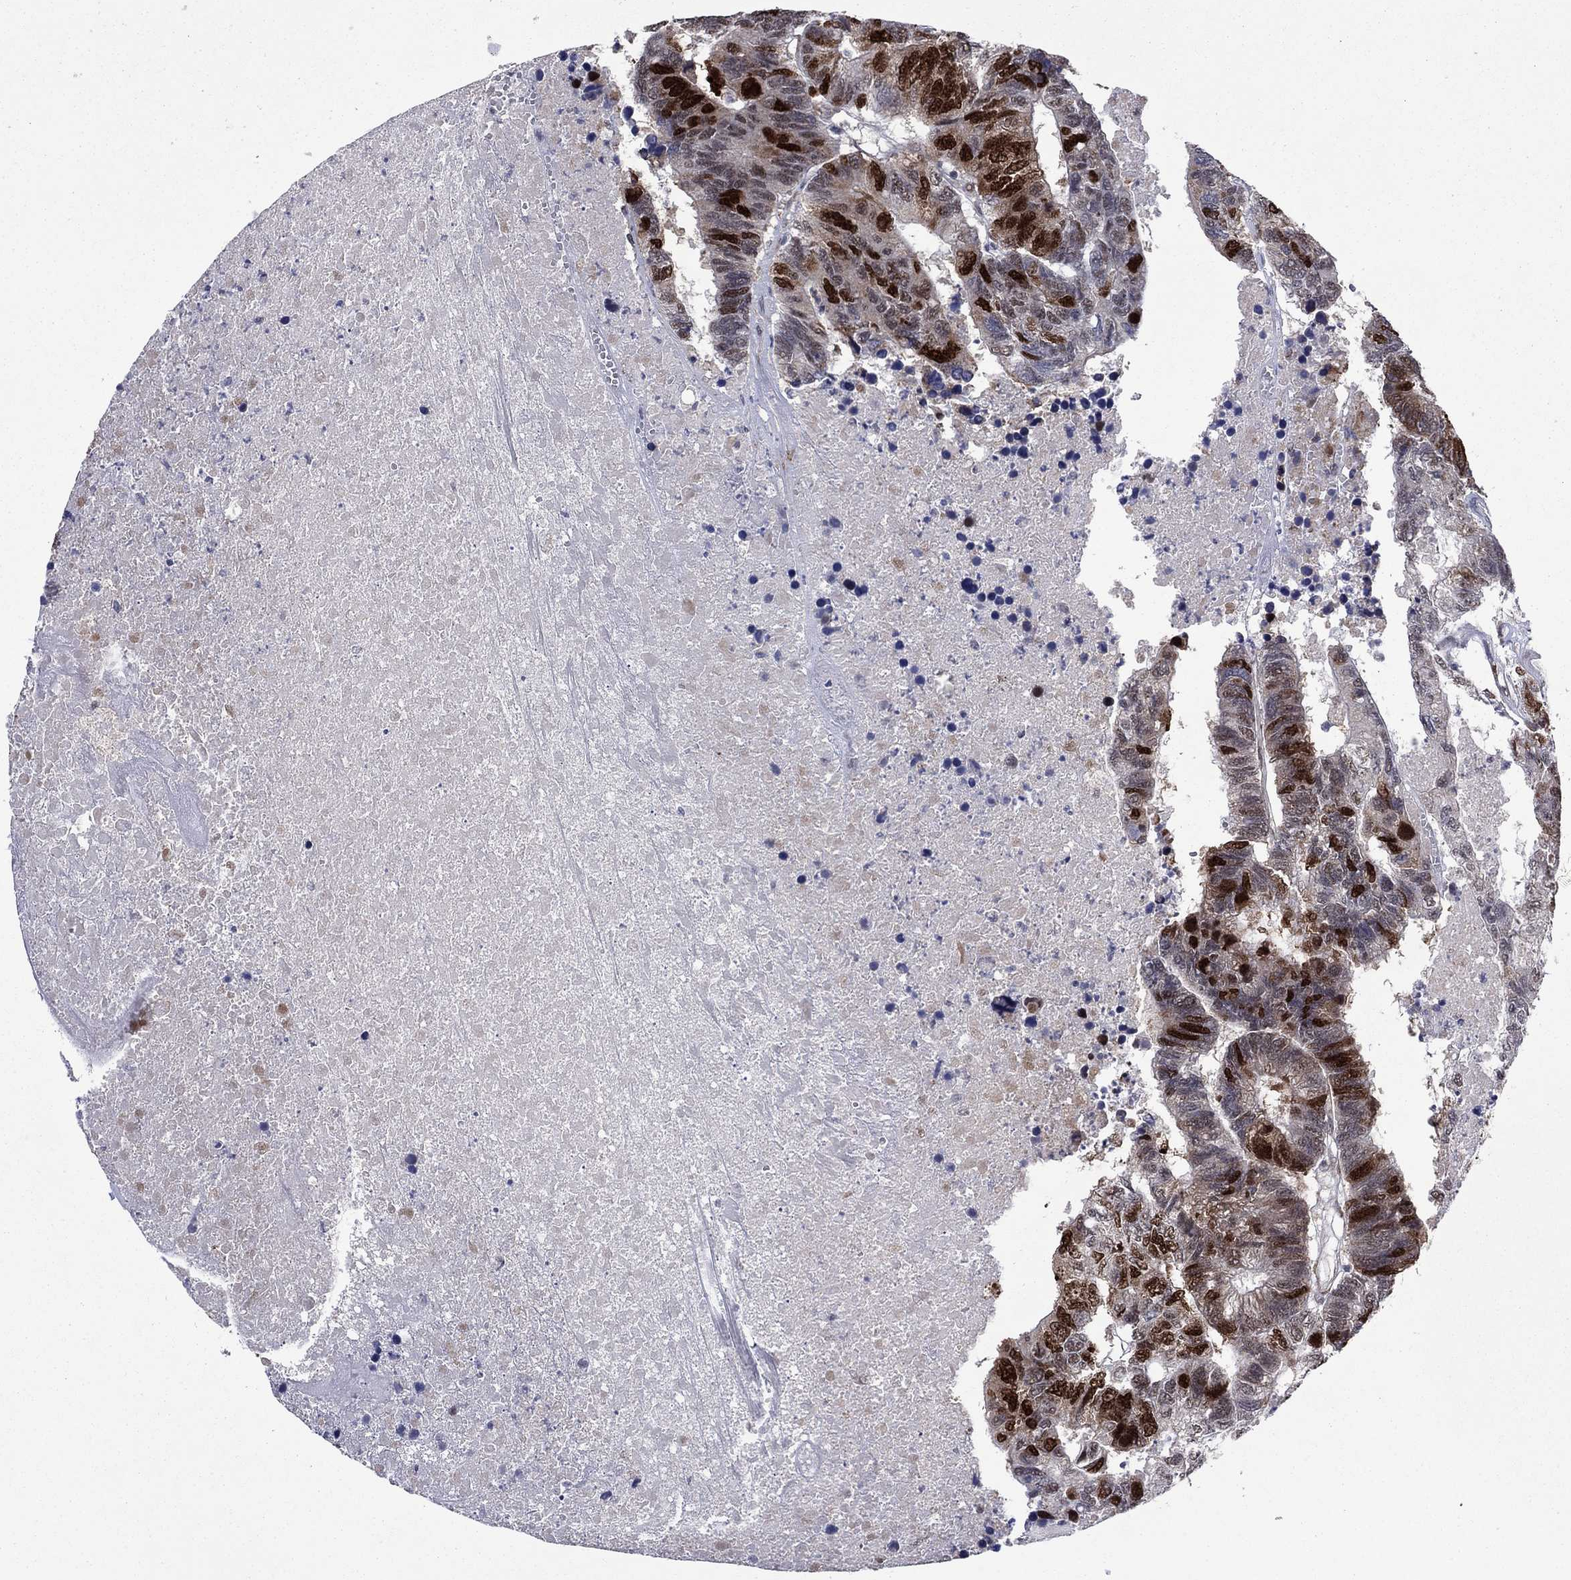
{"staining": {"intensity": "strong", "quantity": "<25%", "location": "nuclear"}, "tissue": "colorectal cancer", "cell_type": "Tumor cells", "image_type": "cancer", "snomed": [{"axis": "morphology", "description": "Adenocarcinoma, NOS"}, {"axis": "topography", "description": "Colon"}], "caption": "There is medium levels of strong nuclear staining in tumor cells of colorectal cancer (adenocarcinoma), as demonstrated by immunohistochemical staining (brown color).", "gene": "CDCA5", "patient": {"sex": "female", "age": 48}}